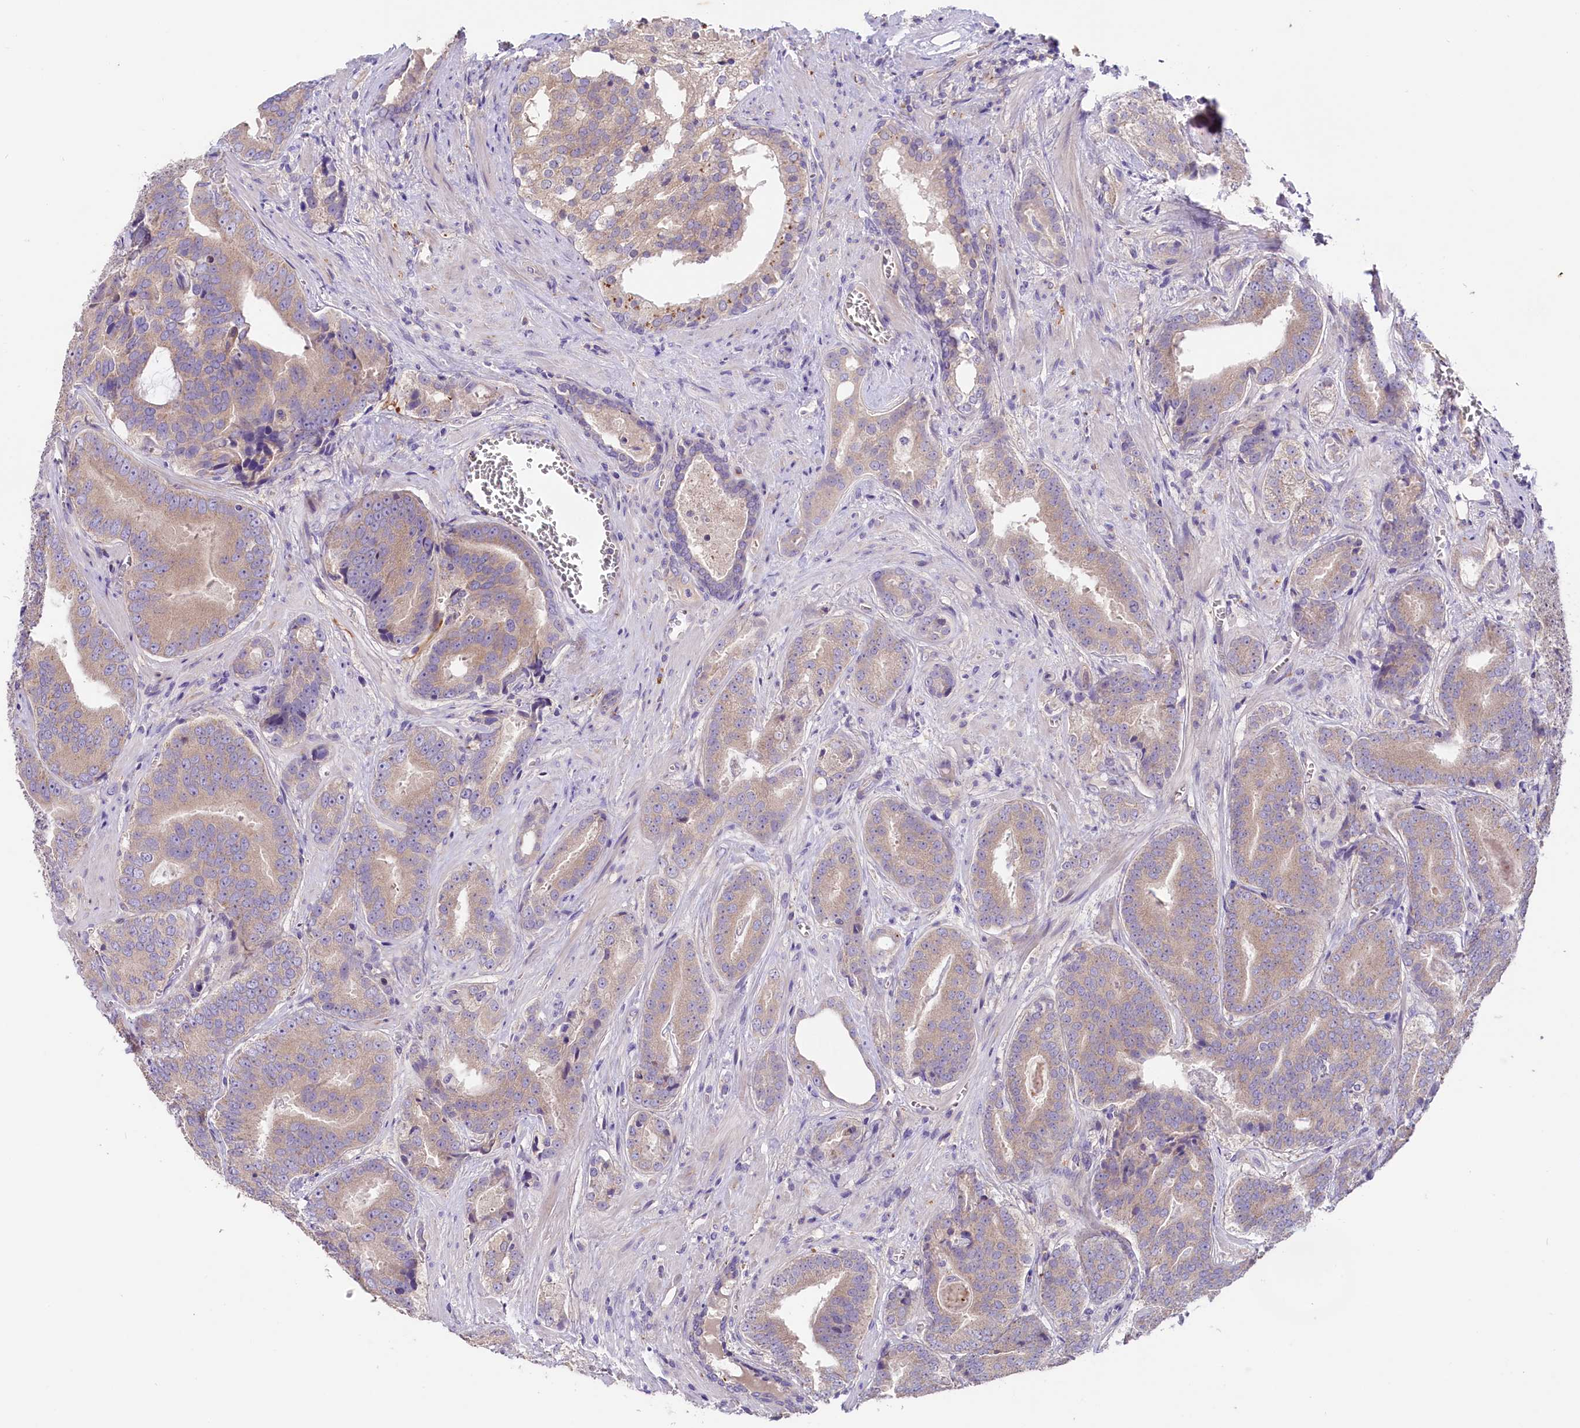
{"staining": {"intensity": "weak", "quantity": ">75%", "location": "cytoplasmic/membranous"}, "tissue": "prostate cancer", "cell_type": "Tumor cells", "image_type": "cancer", "snomed": [{"axis": "morphology", "description": "Adenocarcinoma, High grade"}, {"axis": "topography", "description": "Prostate"}], "caption": "High-grade adenocarcinoma (prostate) stained with immunohistochemistry demonstrates weak cytoplasmic/membranous staining in about >75% of tumor cells. (DAB (3,3'-diaminobenzidine) IHC, brown staining for protein, blue staining for nuclei).", "gene": "CD99L2", "patient": {"sex": "male", "age": 55}}